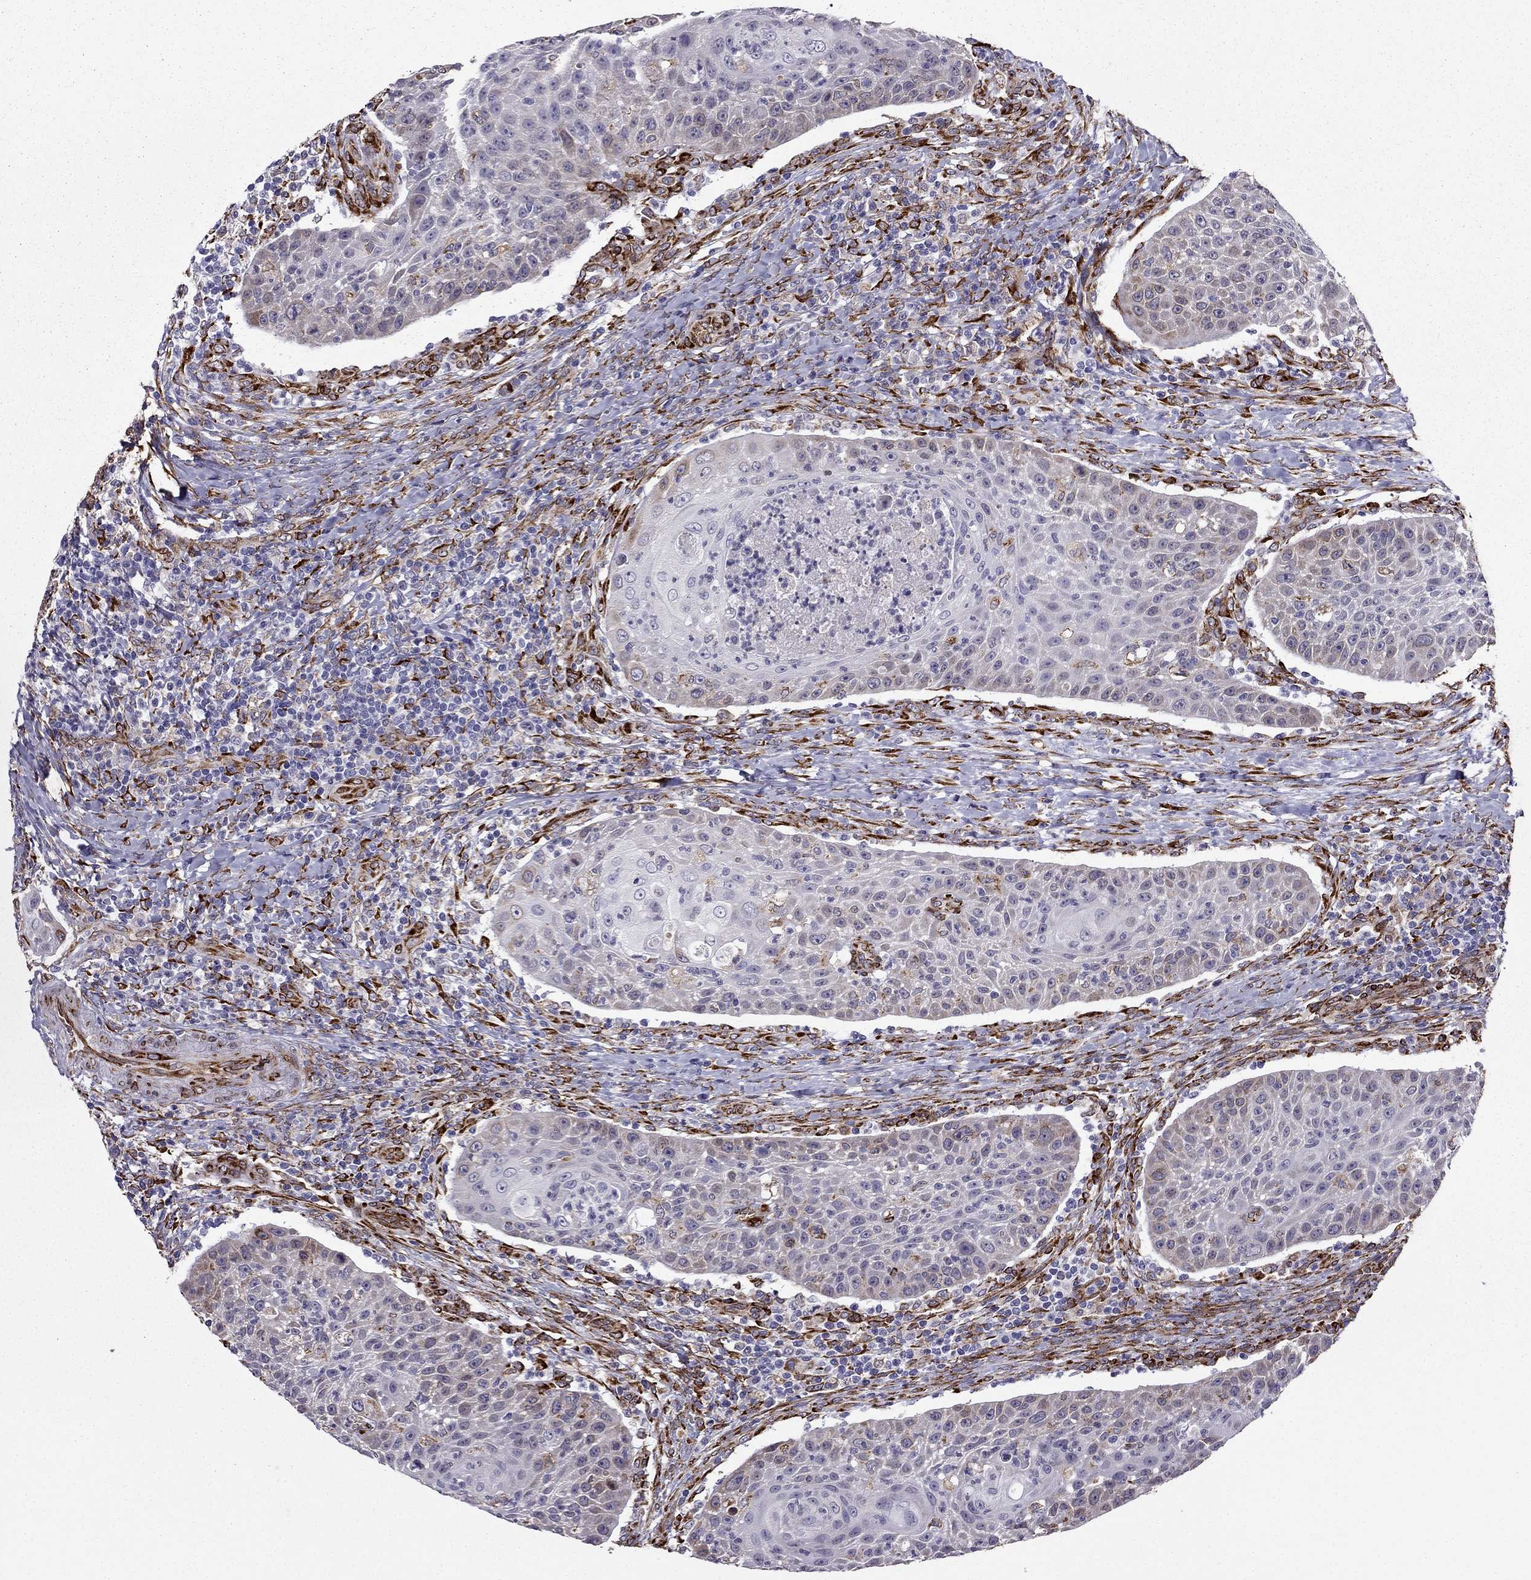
{"staining": {"intensity": "negative", "quantity": "none", "location": "none"}, "tissue": "head and neck cancer", "cell_type": "Tumor cells", "image_type": "cancer", "snomed": [{"axis": "morphology", "description": "Squamous cell carcinoma, NOS"}, {"axis": "topography", "description": "Head-Neck"}], "caption": "An immunohistochemistry (IHC) image of head and neck squamous cell carcinoma is shown. There is no staining in tumor cells of head and neck squamous cell carcinoma.", "gene": "IKBIP", "patient": {"sex": "male", "age": 69}}